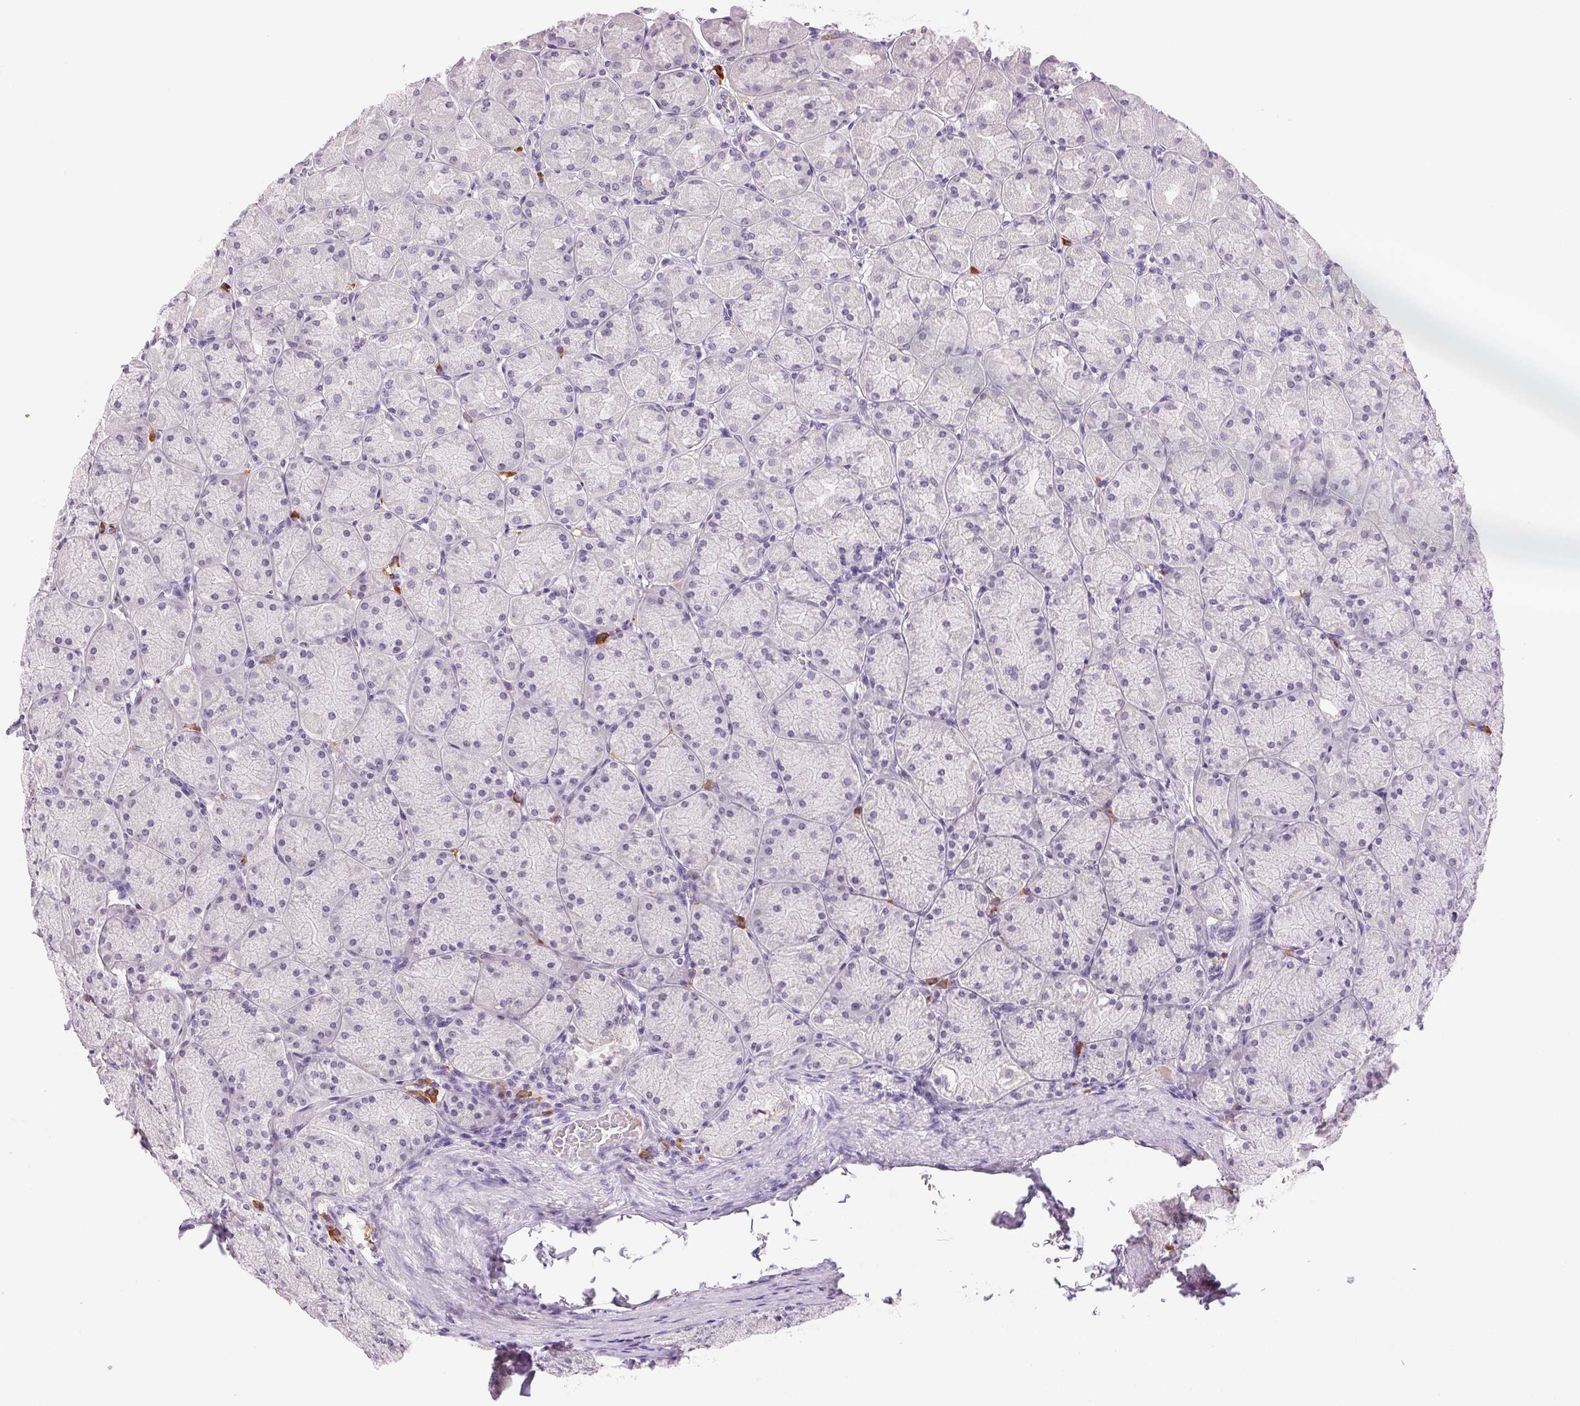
{"staining": {"intensity": "negative", "quantity": "none", "location": "none"}, "tissue": "stomach", "cell_type": "Glandular cells", "image_type": "normal", "snomed": [{"axis": "morphology", "description": "Normal tissue, NOS"}, {"axis": "topography", "description": "Stomach, upper"}], "caption": "Glandular cells show no significant positivity in unremarkable stomach.", "gene": "IFIT1B", "patient": {"sex": "female", "age": 56}}